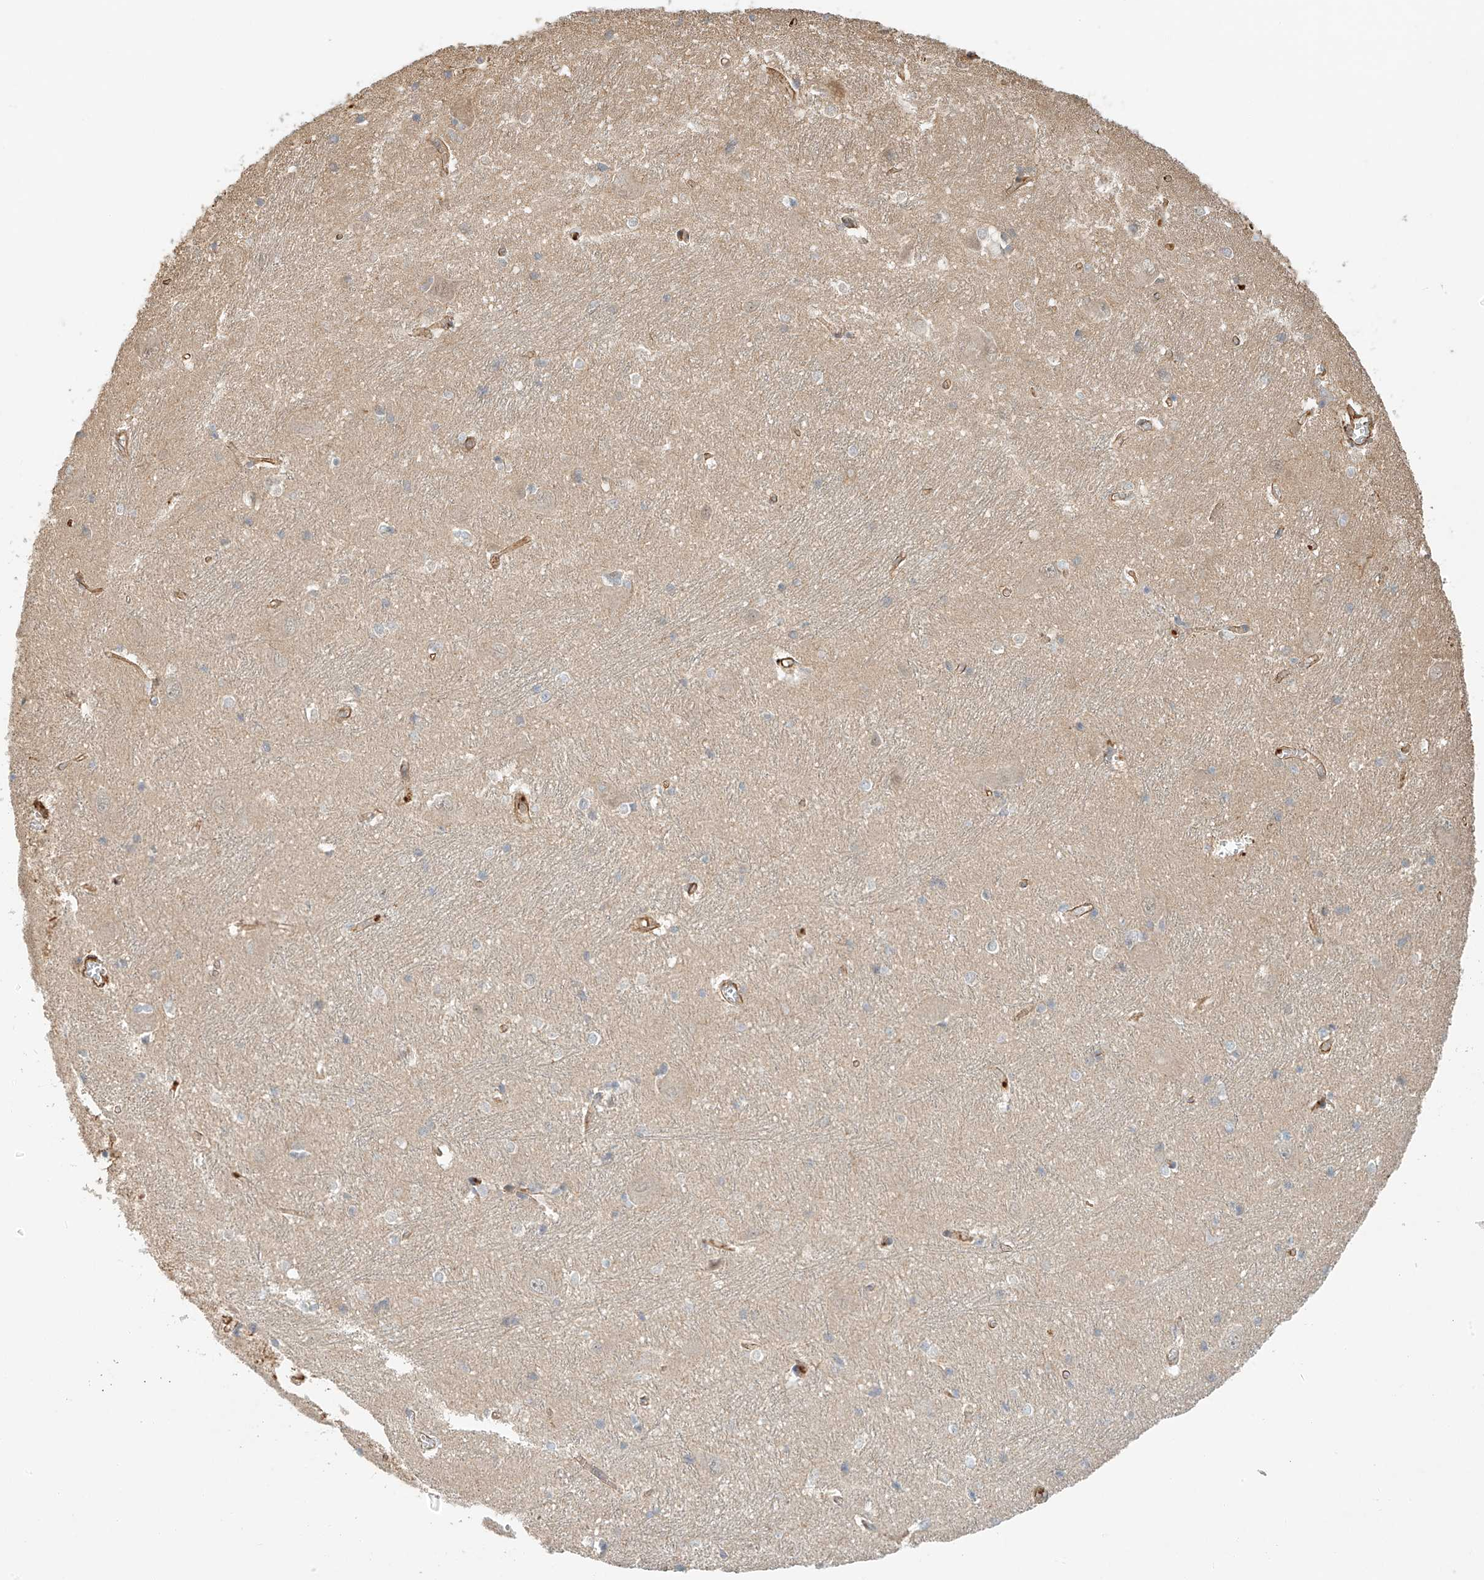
{"staining": {"intensity": "negative", "quantity": "none", "location": "none"}, "tissue": "caudate", "cell_type": "Glial cells", "image_type": "normal", "snomed": [{"axis": "morphology", "description": "Normal tissue, NOS"}, {"axis": "topography", "description": "Lateral ventricle wall"}], "caption": "The immunohistochemistry (IHC) histopathology image has no significant positivity in glial cells of caudate.", "gene": "CSMD3", "patient": {"sex": "male", "age": 37}}